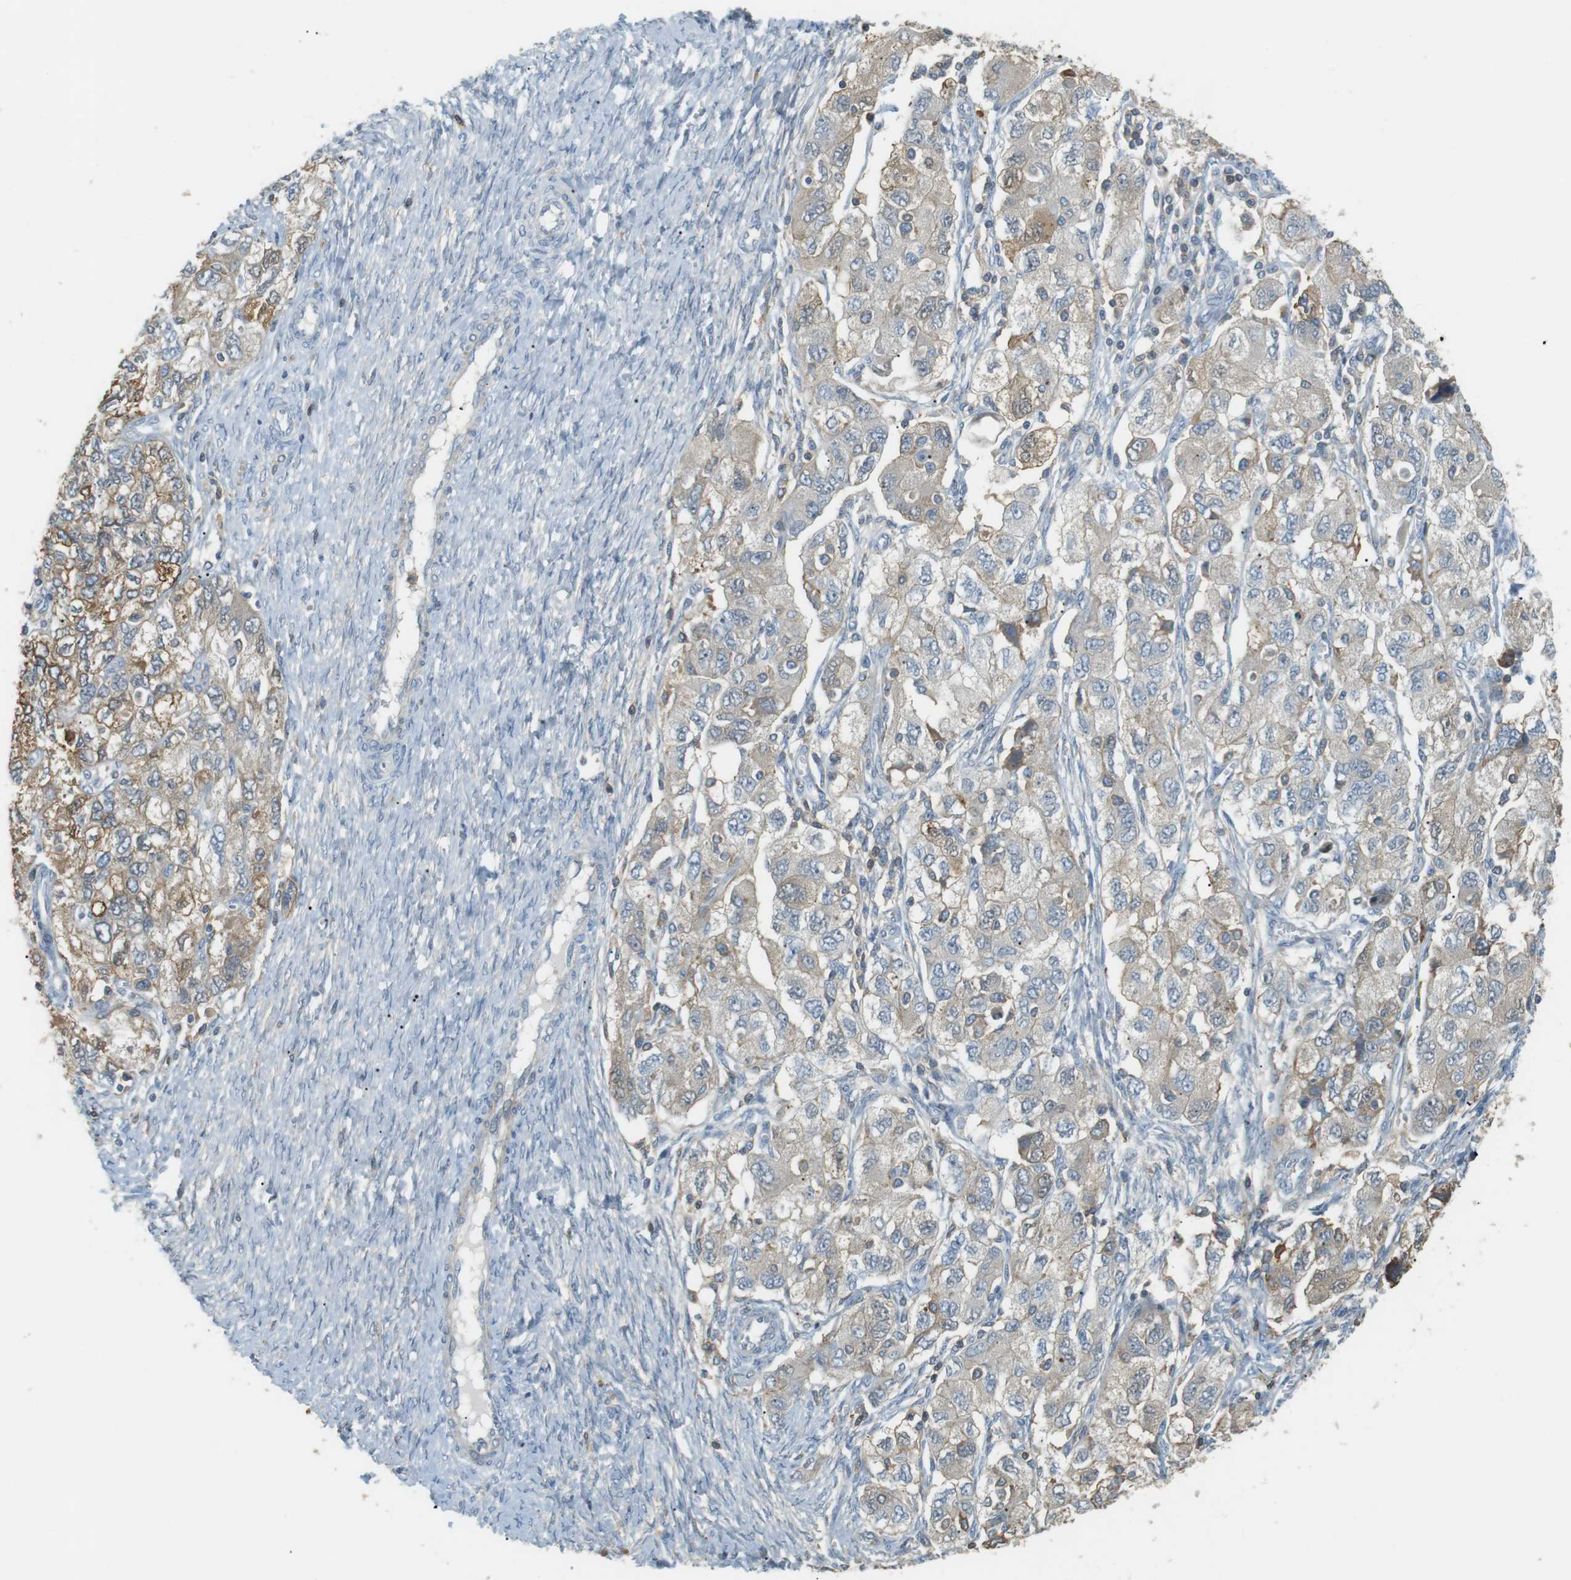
{"staining": {"intensity": "weak", "quantity": ">75%", "location": "cytoplasmic/membranous"}, "tissue": "ovarian cancer", "cell_type": "Tumor cells", "image_type": "cancer", "snomed": [{"axis": "morphology", "description": "Carcinoma, NOS"}, {"axis": "morphology", "description": "Cystadenocarcinoma, serous, NOS"}, {"axis": "topography", "description": "Ovary"}], "caption": "The histopathology image demonstrates a brown stain indicating the presence of a protein in the cytoplasmic/membranous of tumor cells in carcinoma (ovarian).", "gene": "P2RY1", "patient": {"sex": "female", "age": 69}}